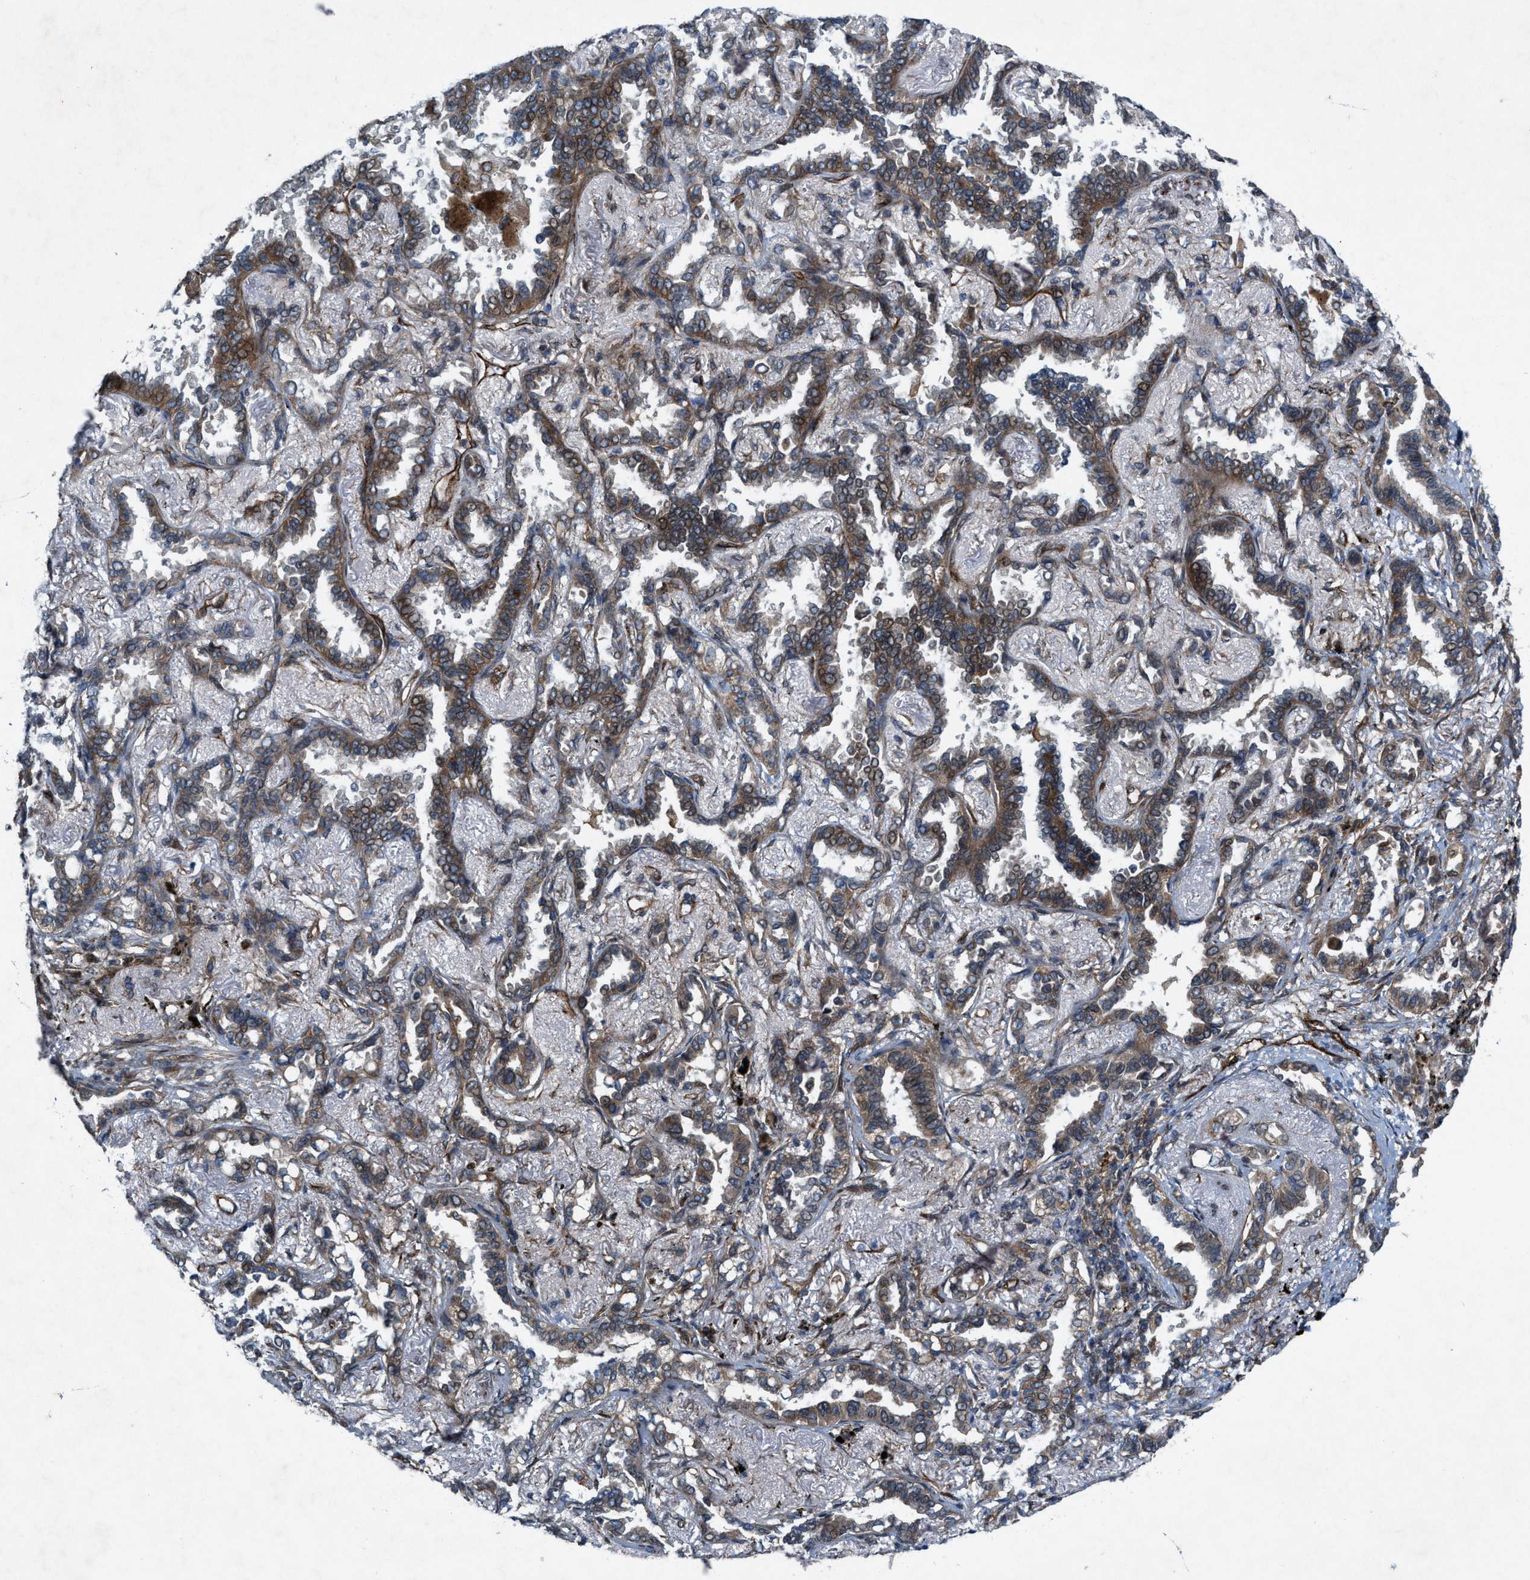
{"staining": {"intensity": "moderate", "quantity": ">75%", "location": "cytoplasmic/membranous"}, "tissue": "lung cancer", "cell_type": "Tumor cells", "image_type": "cancer", "snomed": [{"axis": "morphology", "description": "Adenocarcinoma, NOS"}, {"axis": "topography", "description": "Lung"}], "caption": "High-magnification brightfield microscopy of adenocarcinoma (lung) stained with DAB (3,3'-diaminobenzidine) (brown) and counterstained with hematoxylin (blue). tumor cells exhibit moderate cytoplasmic/membranous staining is identified in approximately>75% of cells.", "gene": "URGCP", "patient": {"sex": "male", "age": 59}}